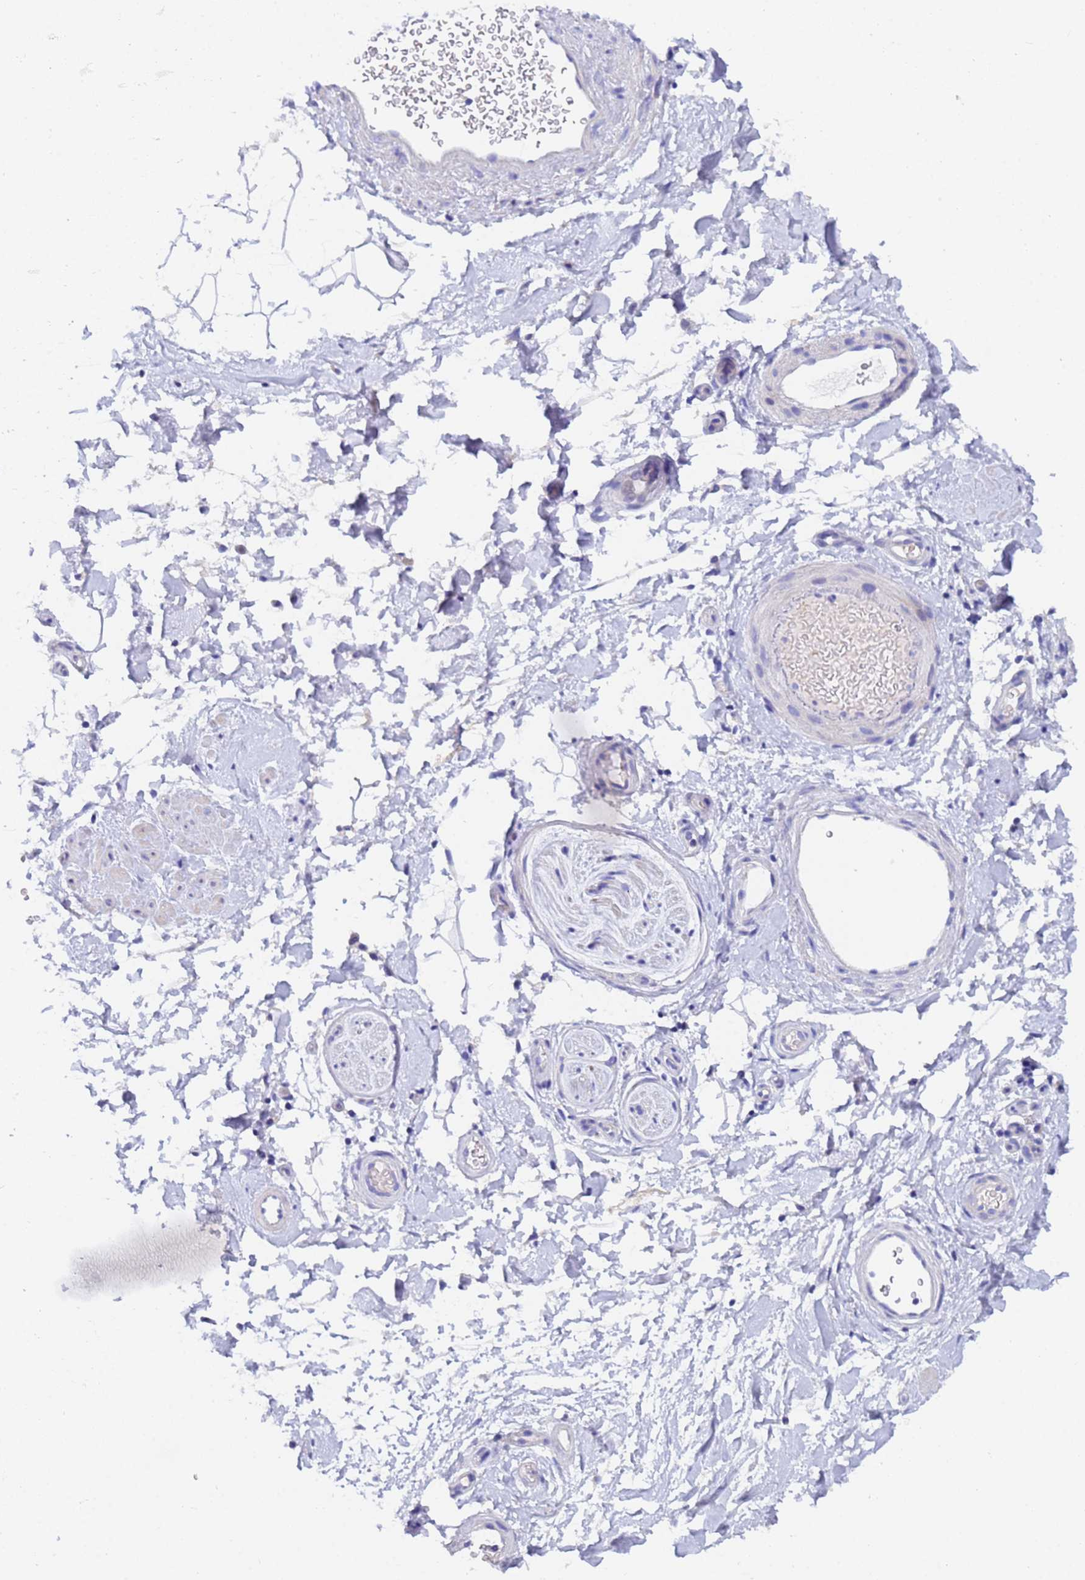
{"staining": {"intensity": "negative", "quantity": "none", "location": "none"}, "tissue": "adipose tissue", "cell_type": "Adipocytes", "image_type": "normal", "snomed": [{"axis": "morphology", "description": "Normal tissue, NOS"}, {"axis": "topography", "description": "Soft tissue"}, {"axis": "topography", "description": "Adipose tissue"}, {"axis": "topography", "description": "Vascular tissue"}, {"axis": "topography", "description": "Peripheral nerve tissue"}], "caption": "Adipose tissue stained for a protein using immunohistochemistry (IHC) reveals no expression adipocytes.", "gene": "UBE2O", "patient": {"sex": "male", "age": 74}}